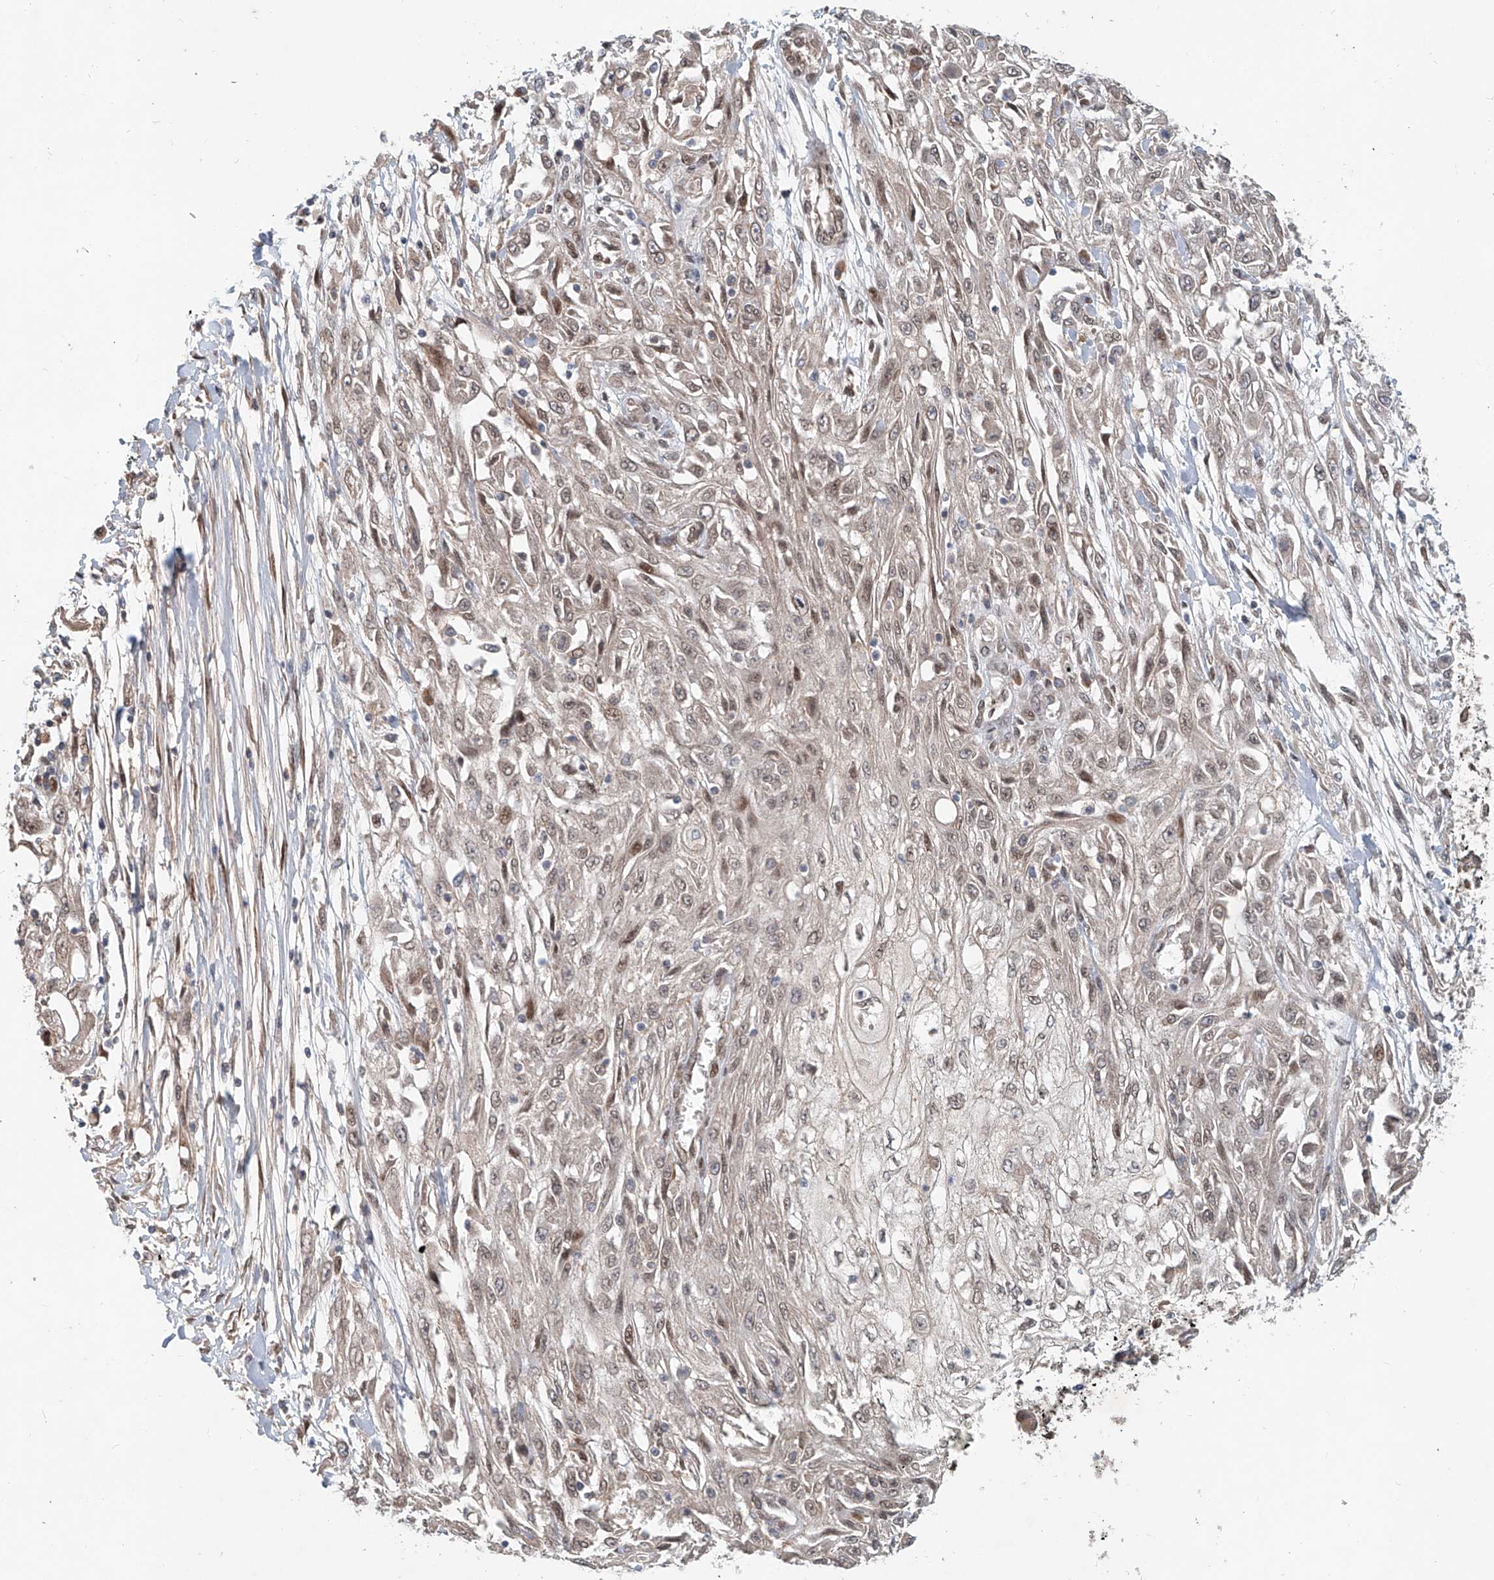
{"staining": {"intensity": "moderate", "quantity": "<25%", "location": "nuclear"}, "tissue": "skin cancer", "cell_type": "Tumor cells", "image_type": "cancer", "snomed": [{"axis": "morphology", "description": "Squamous cell carcinoma, NOS"}, {"axis": "morphology", "description": "Squamous cell carcinoma, metastatic, NOS"}, {"axis": "topography", "description": "Skin"}, {"axis": "topography", "description": "Lymph node"}], "caption": "Human skin metastatic squamous cell carcinoma stained for a protein (brown) demonstrates moderate nuclear positive positivity in about <25% of tumor cells.", "gene": "SASH1", "patient": {"sex": "male", "age": 75}}